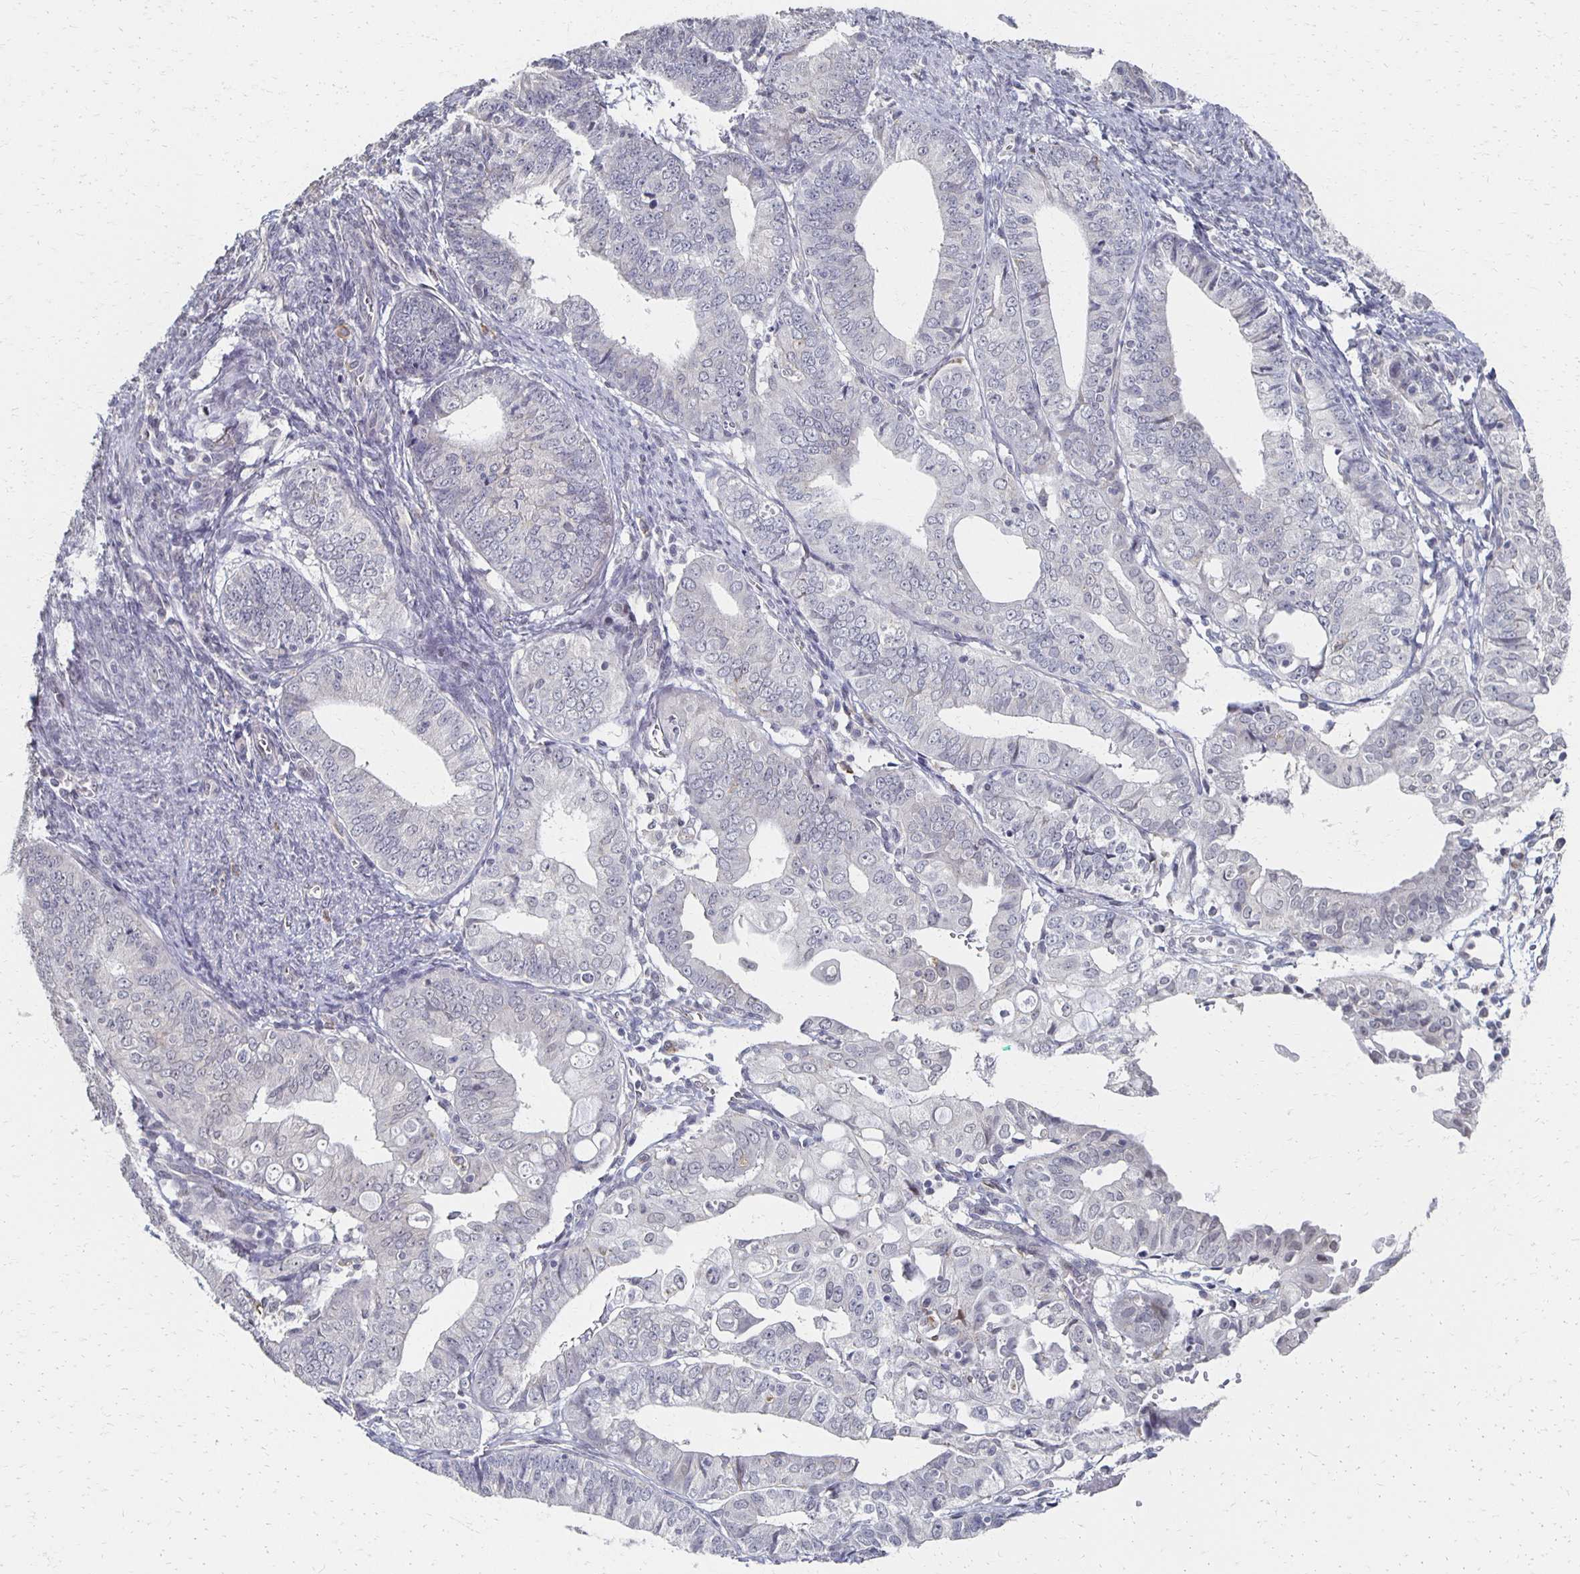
{"staining": {"intensity": "negative", "quantity": "none", "location": "none"}, "tissue": "endometrial cancer", "cell_type": "Tumor cells", "image_type": "cancer", "snomed": [{"axis": "morphology", "description": "Adenocarcinoma, NOS"}, {"axis": "topography", "description": "Endometrium"}], "caption": "Tumor cells are negative for protein expression in human endometrial adenocarcinoma.", "gene": "DAB1", "patient": {"sex": "female", "age": 56}}